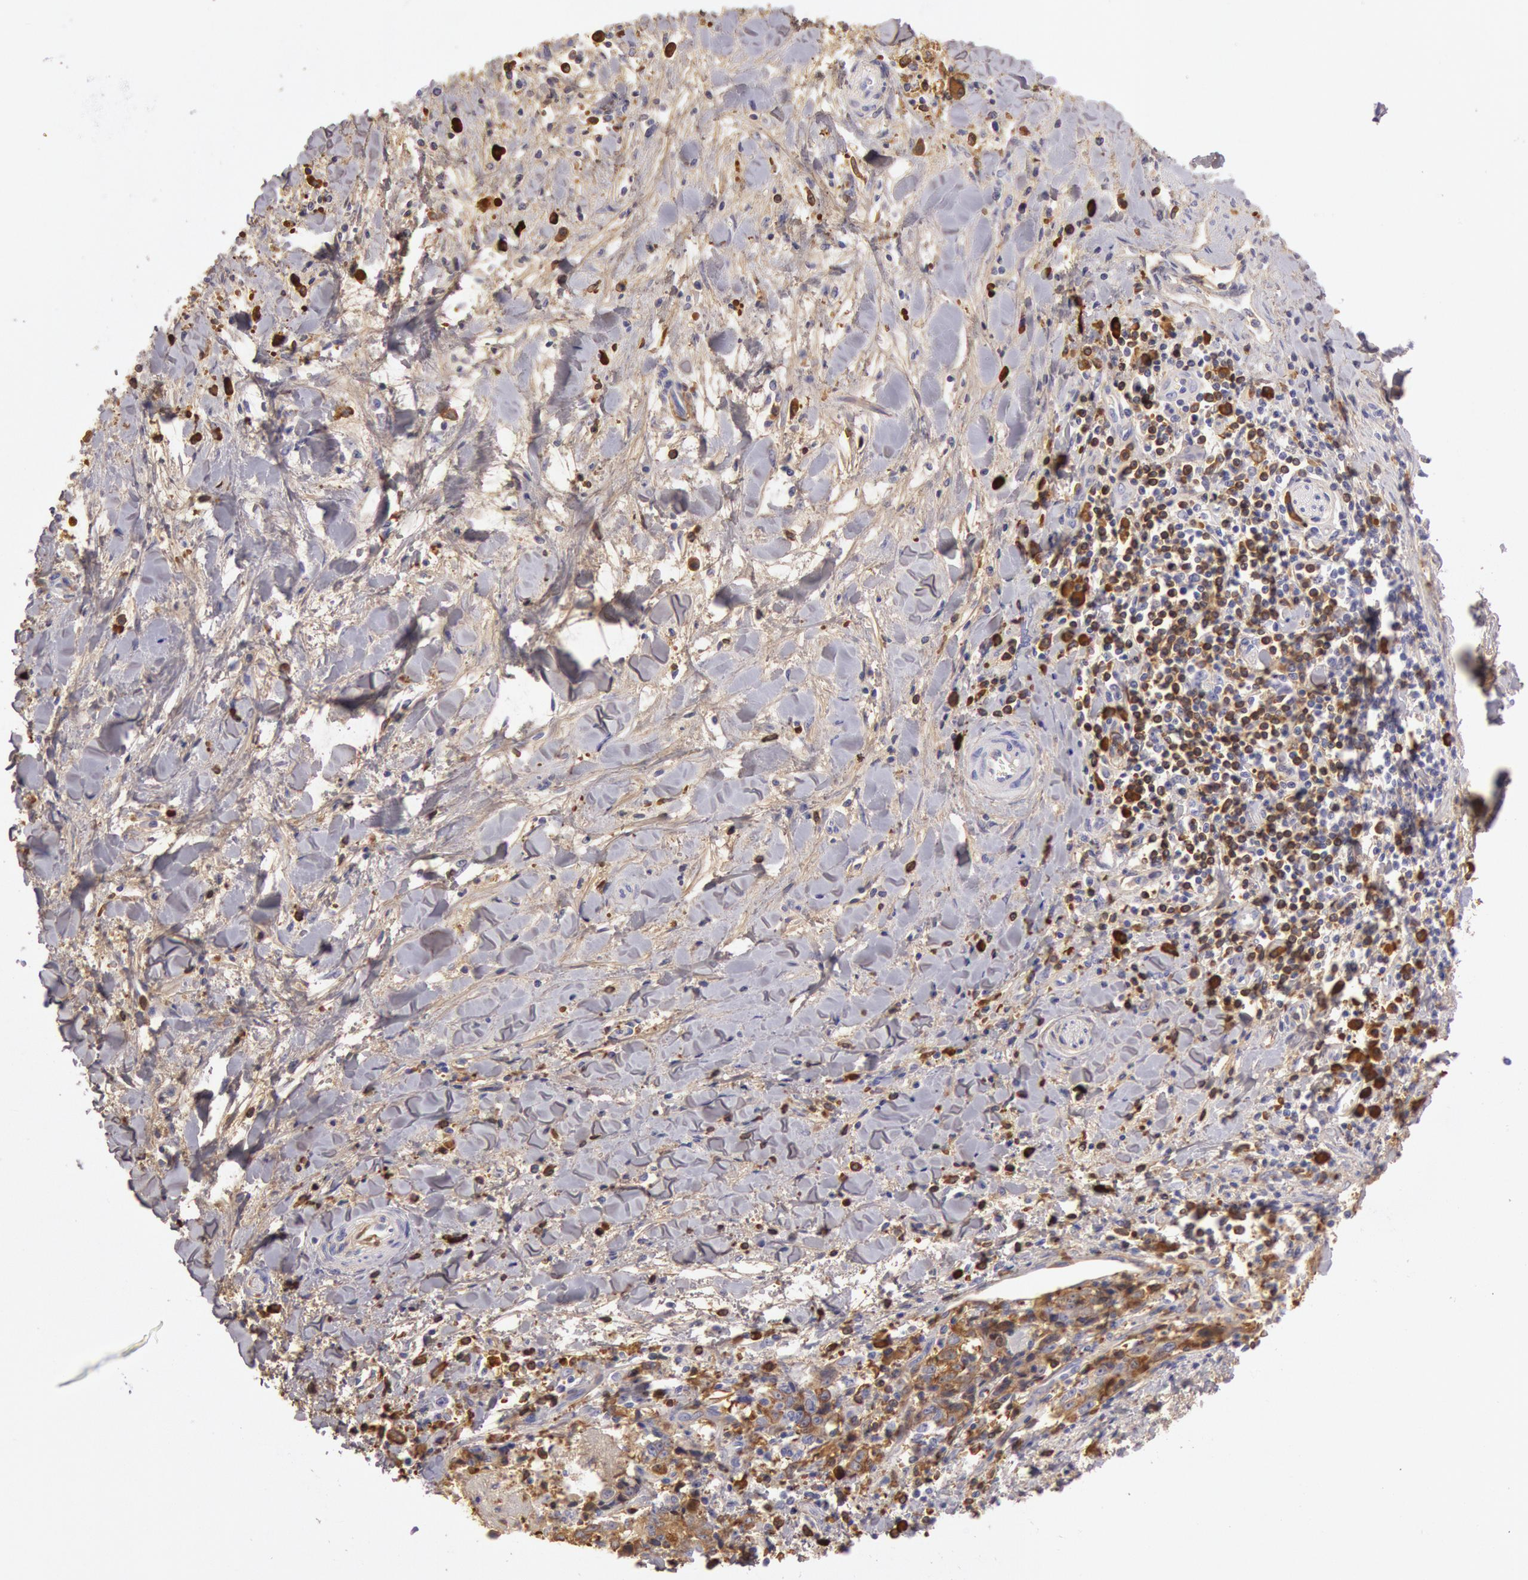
{"staining": {"intensity": "weak", "quantity": "<25%", "location": "cytoplasmic/membranous"}, "tissue": "liver cancer", "cell_type": "Tumor cells", "image_type": "cancer", "snomed": [{"axis": "morphology", "description": "Cholangiocarcinoma"}, {"axis": "topography", "description": "Liver"}], "caption": "Immunohistochemistry micrograph of human liver cholangiocarcinoma stained for a protein (brown), which displays no staining in tumor cells.", "gene": "IGHG1", "patient": {"sex": "male", "age": 57}}